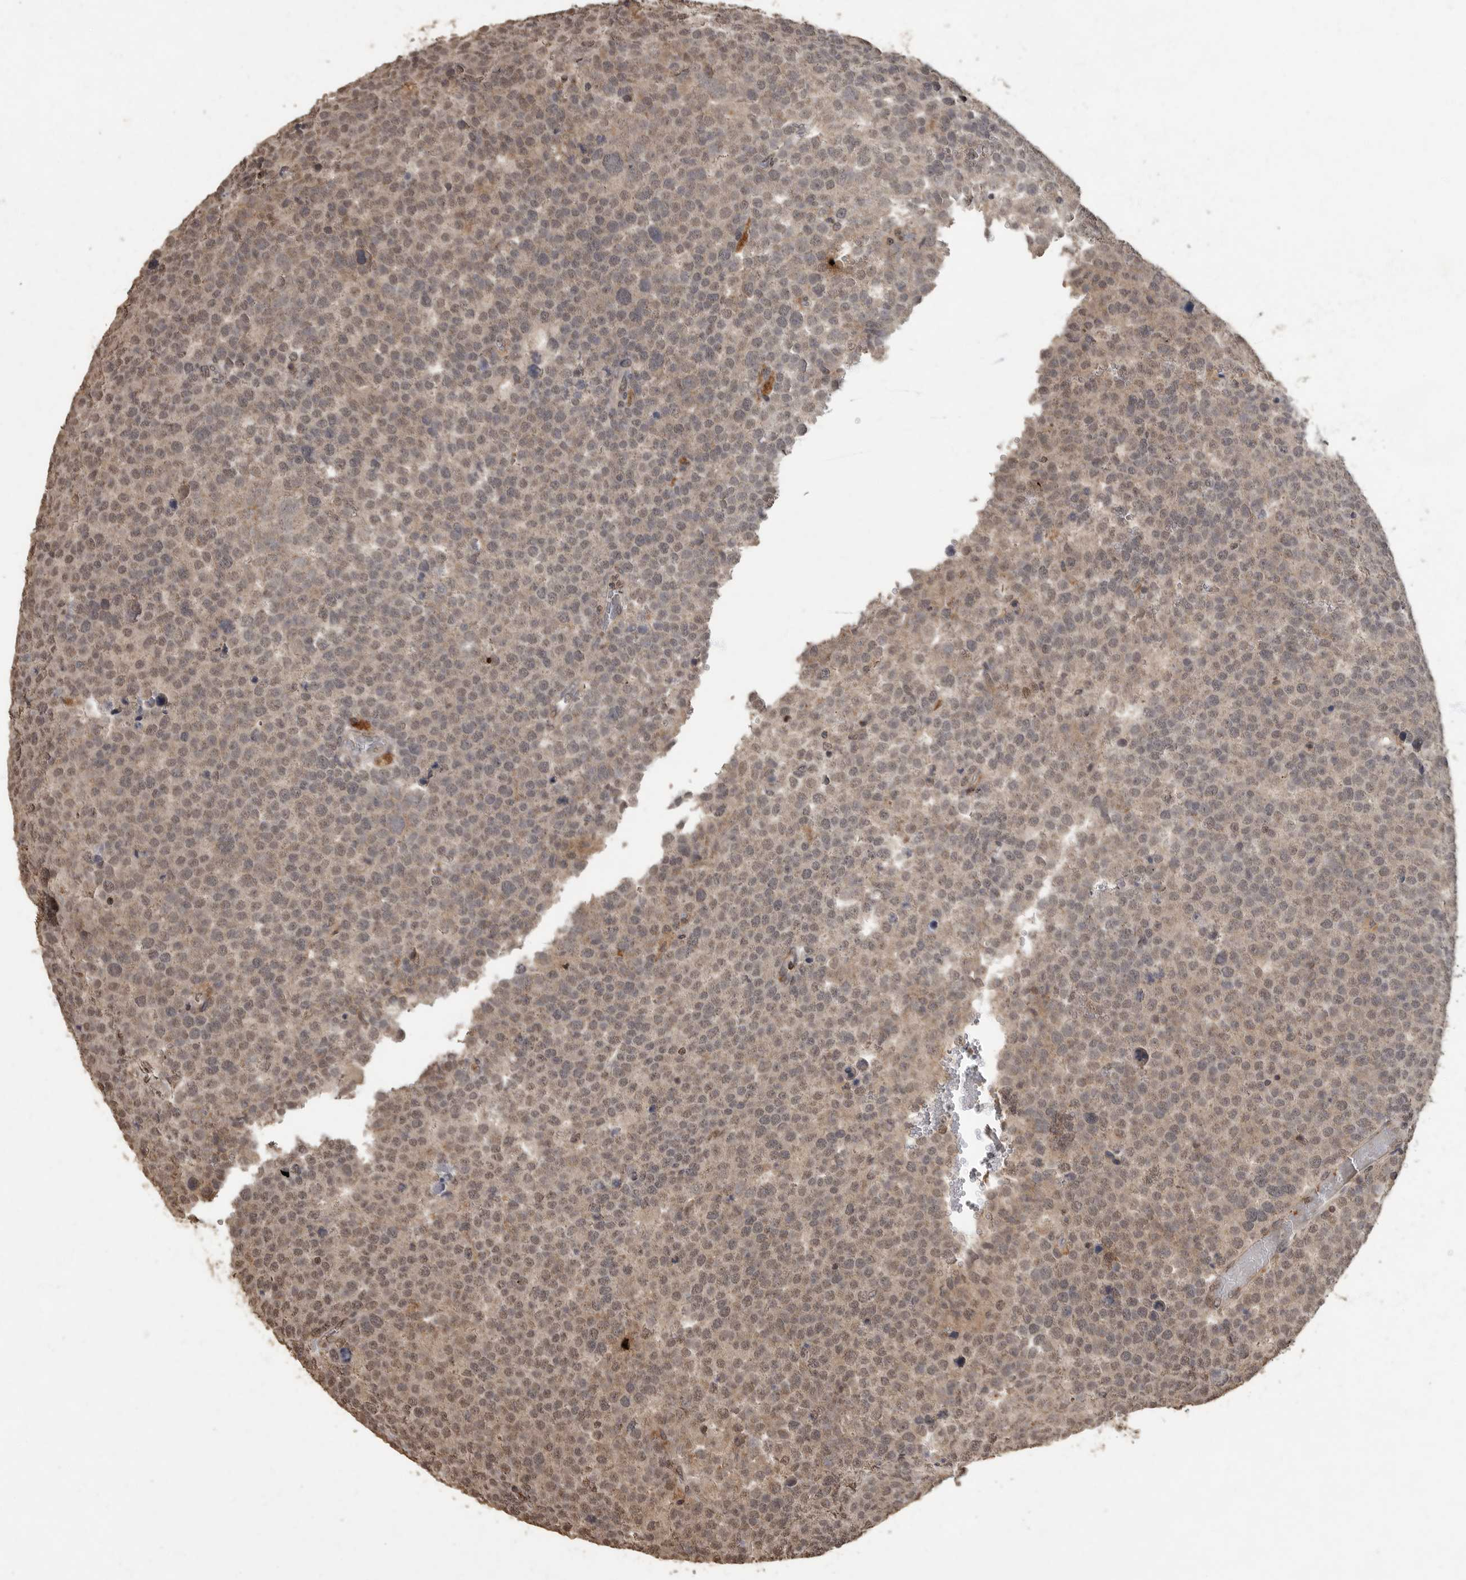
{"staining": {"intensity": "weak", "quantity": ">75%", "location": "cytoplasmic/membranous,nuclear"}, "tissue": "testis cancer", "cell_type": "Tumor cells", "image_type": "cancer", "snomed": [{"axis": "morphology", "description": "Seminoma, NOS"}, {"axis": "topography", "description": "Testis"}], "caption": "Immunohistochemical staining of testis seminoma exhibits low levels of weak cytoplasmic/membranous and nuclear positivity in approximately >75% of tumor cells.", "gene": "MAFG", "patient": {"sex": "male", "age": 71}}